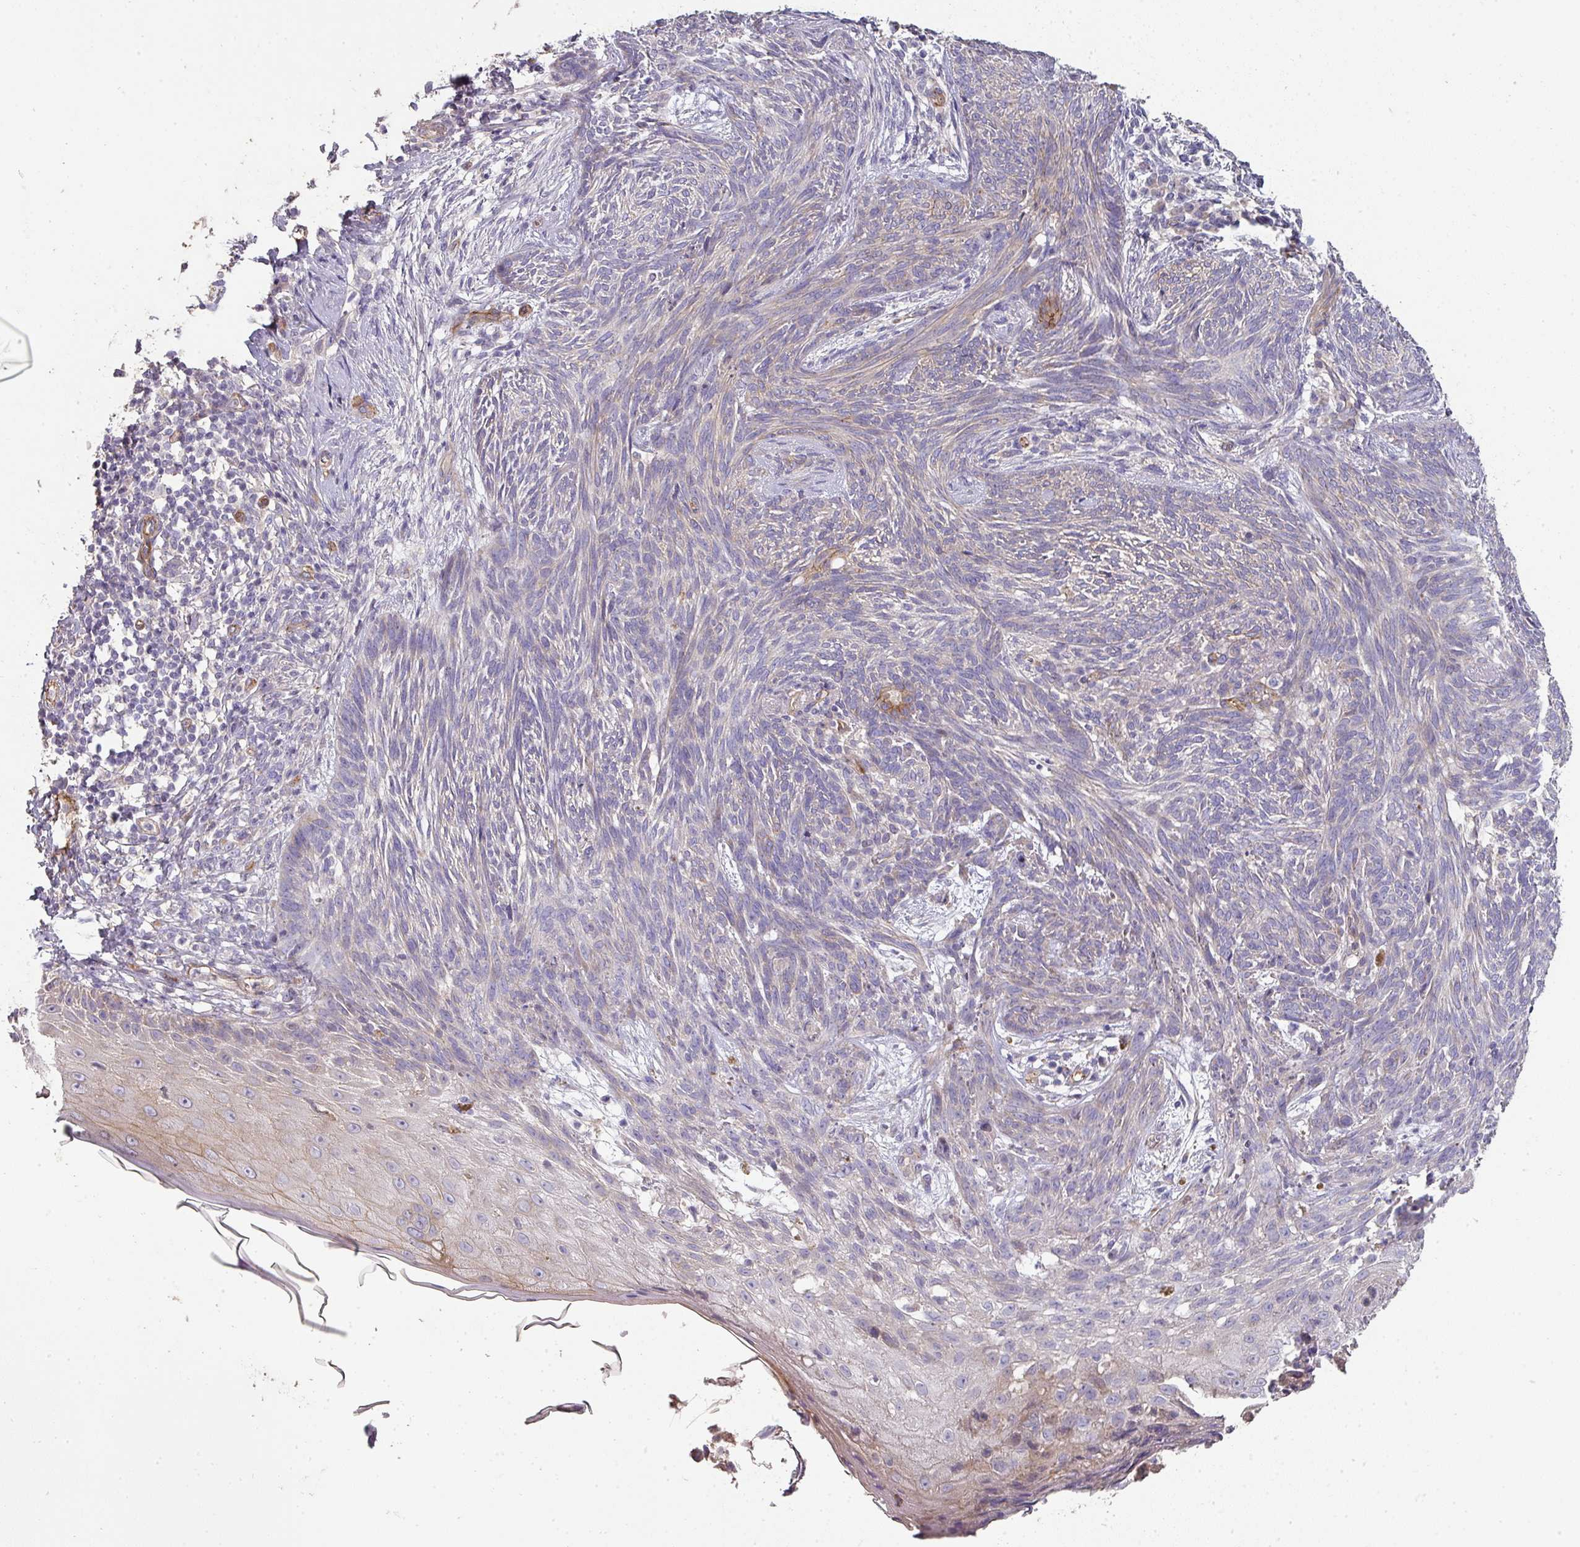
{"staining": {"intensity": "negative", "quantity": "none", "location": "none"}, "tissue": "skin cancer", "cell_type": "Tumor cells", "image_type": "cancer", "snomed": [{"axis": "morphology", "description": "Basal cell carcinoma"}, {"axis": "topography", "description": "Skin"}], "caption": "High power microscopy micrograph of an IHC image of skin basal cell carcinoma, revealing no significant expression in tumor cells.", "gene": "PCDH1", "patient": {"sex": "male", "age": 73}}